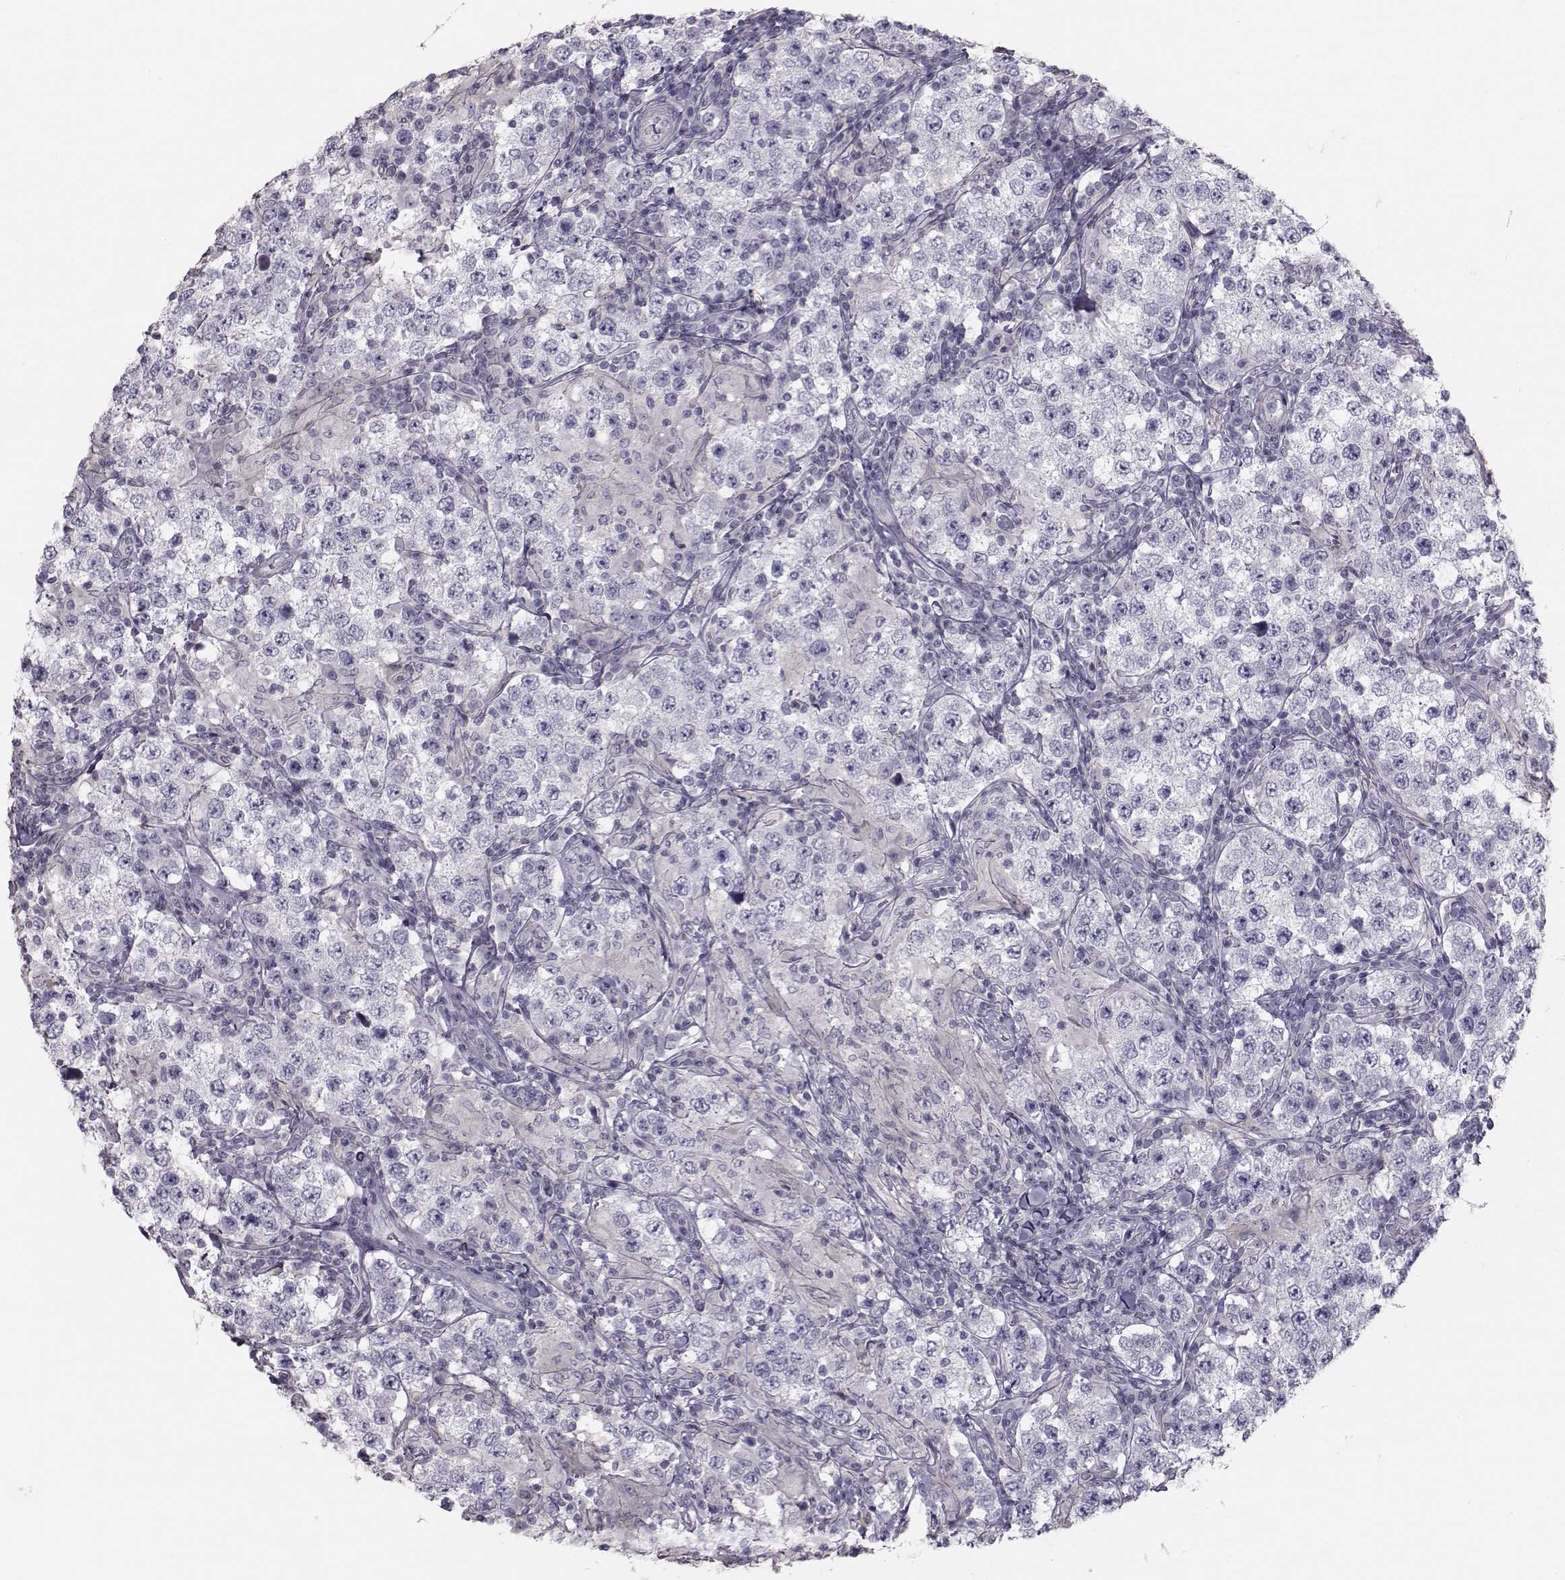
{"staining": {"intensity": "negative", "quantity": "none", "location": "none"}, "tissue": "testis cancer", "cell_type": "Tumor cells", "image_type": "cancer", "snomed": [{"axis": "morphology", "description": "Seminoma, NOS"}, {"axis": "morphology", "description": "Carcinoma, Embryonal, NOS"}, {"axis": "topography", "description": "Testis"}], "caption": "A high-resolution image shows immunohistochemistry staining of testis embryonal carcinoma, which shows no significant positivity in tumor cells. (DAB (3,3'-diaminobenzidine) IHC with hematoxylin counter stain).", "gene": "GARIN3", "patient": {"sex": "male", "age": 41}}